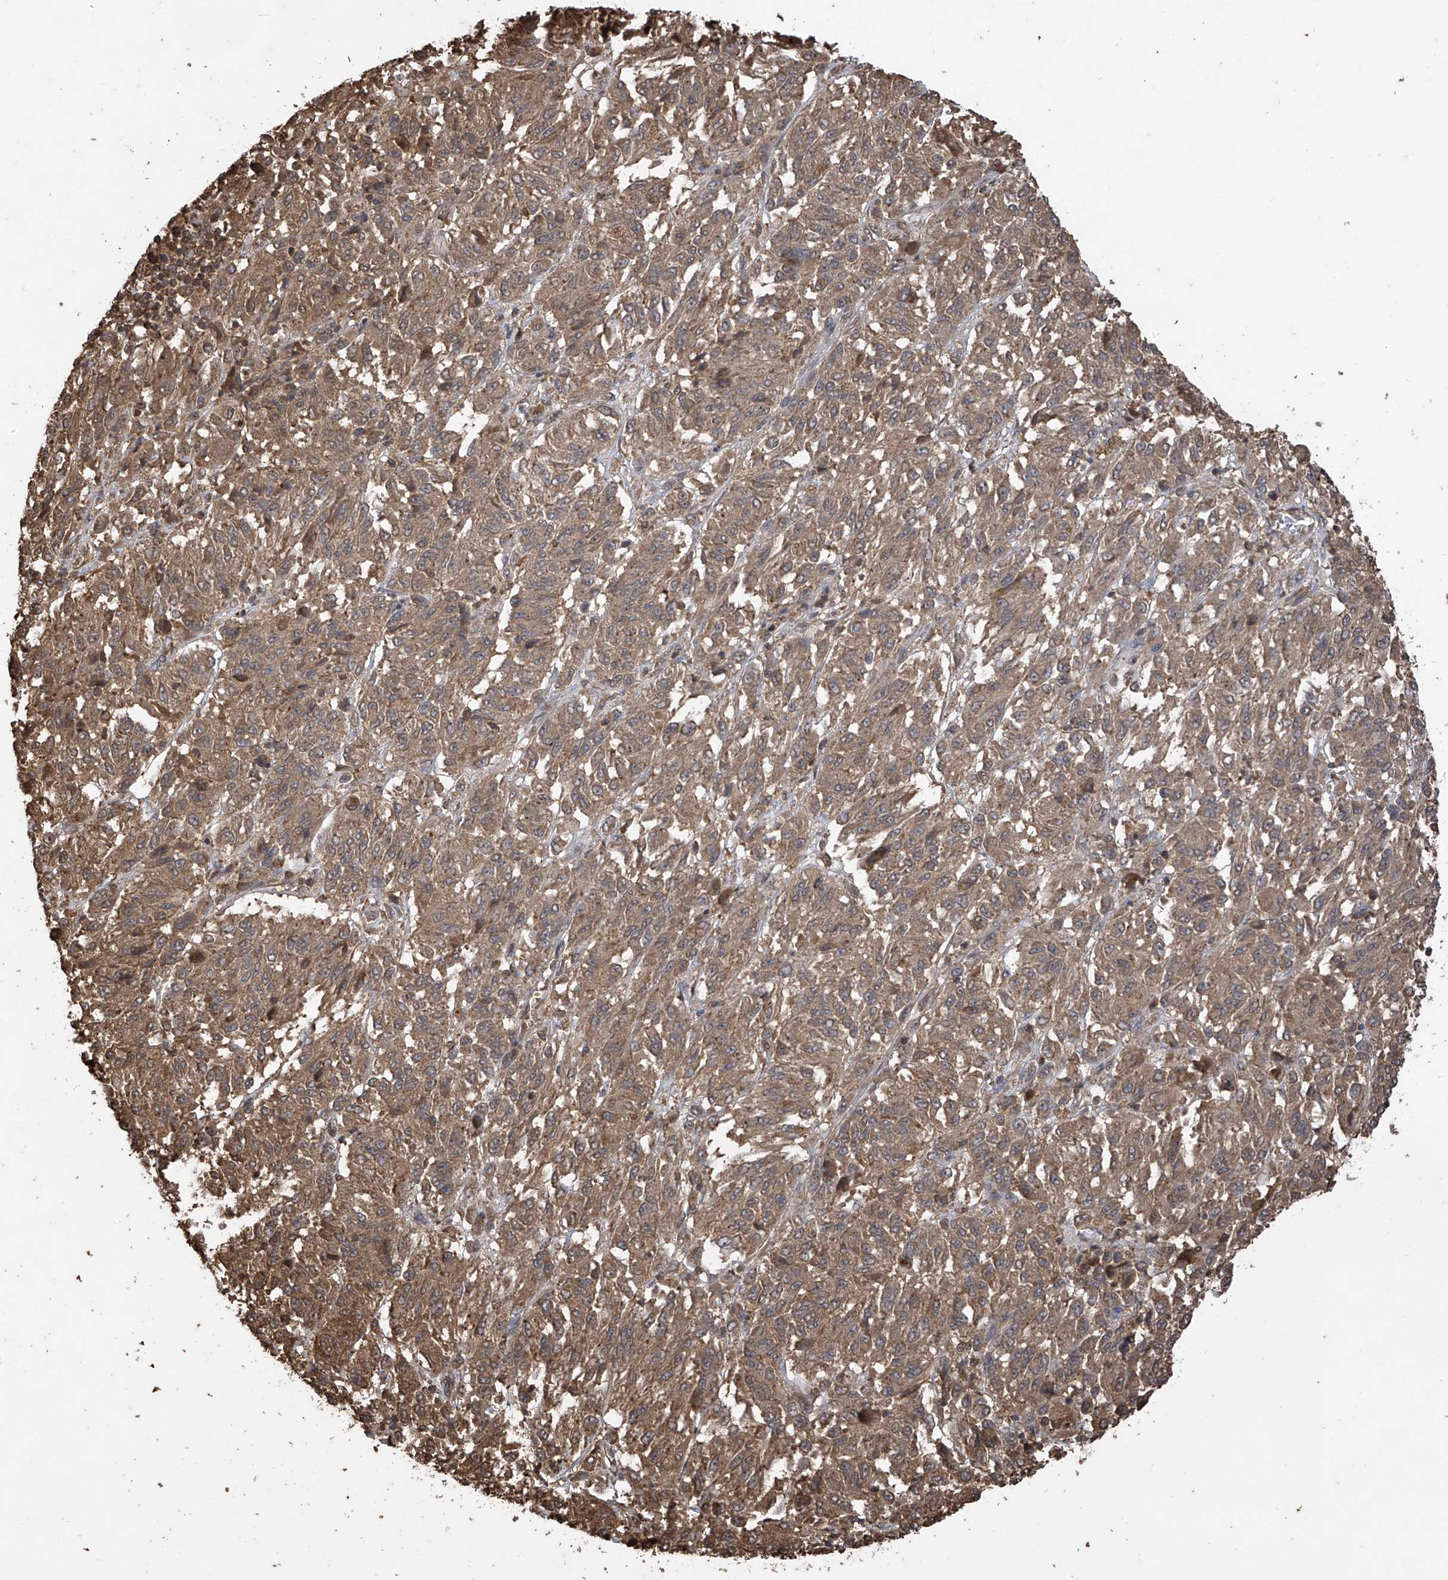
{"staining": {"intensity": "moderate", "quantity": ">75%", "location": "cytoplasmic/membranous"}, "tissue": "melanoma", "cell_type": "Tumor cells", "image_type": "cancer", "snomed": [{"axis": "morphology", "description": "Malignant melanoma, Metastatic site"}, {"axis": "topography", "description": "Lung"}], "caption": "IHC micrograph of neoplastic tissue: malignant melanoma (metastatic site) stained using IHC displays medium levels of moderate protein expression localized specifically in the cytoplasmic/membranous of tumor cells, appearing as a cytoplasmic/membranous brown color.", "gene": "PNPT1", "patient": {"sex": "male", "age": 64}}